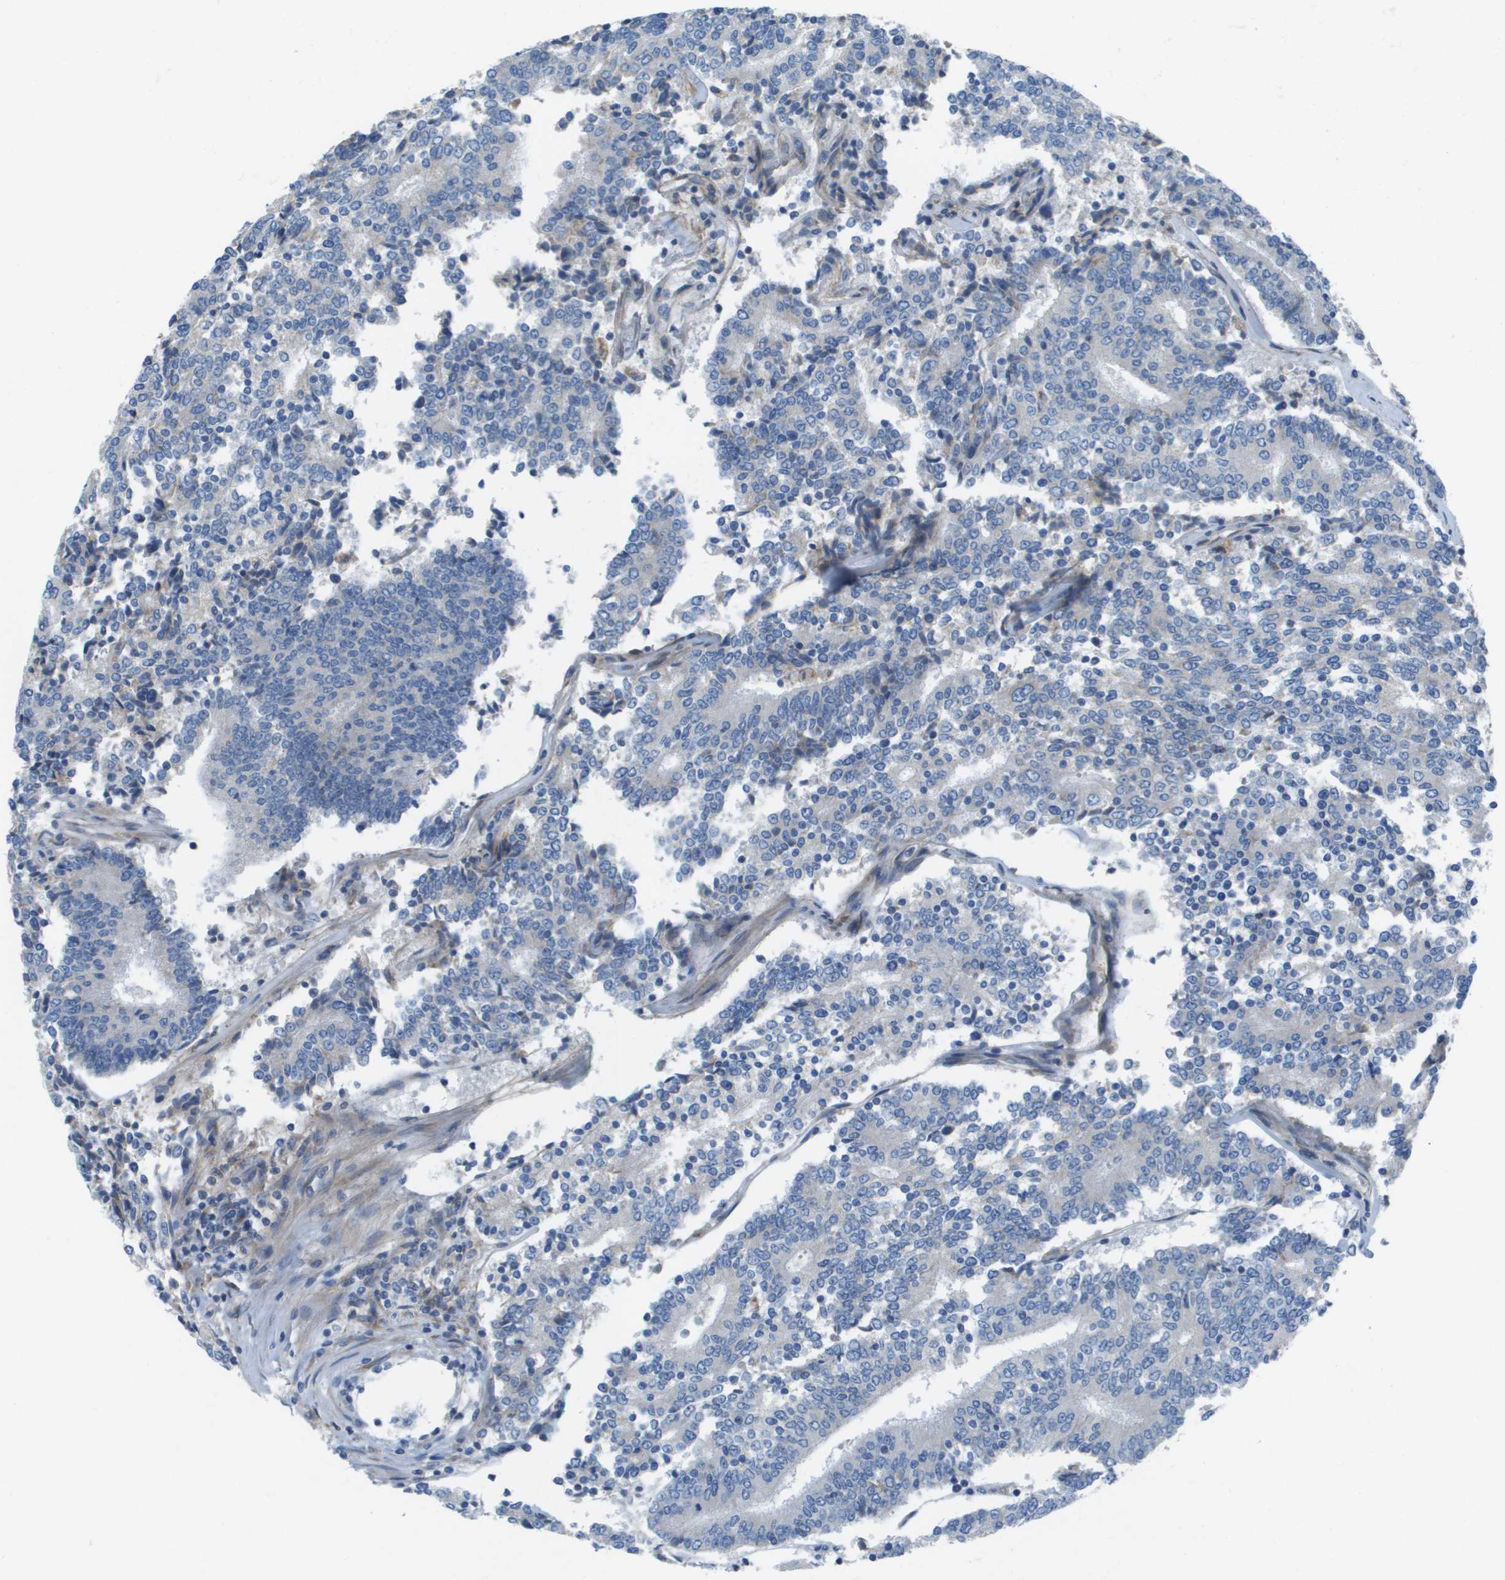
{"staining": {"intensity": "negative", "quantity": "none", "location": "none"}, "tissue": "prostate cancer", "cell_type": "Tumor cells", "image_type": "cancer", "snomed": [{"axis": "morphology", "description": "Normal tissue, NOS"}, {"axis": "morphology", "description": "Adenocarcinoma, High grade"}, {"axis": "topography", "description": "Prostate"}, {"axis": "topography", "description": "Seminal veicle"}], "caption": "High-grade adenocarcinoma (prostate) stained for a protein using IHC demonstrates no positivity tumor cells.", "gene": "GALNT6", "patient": {"sex": "male", "age": 55}}